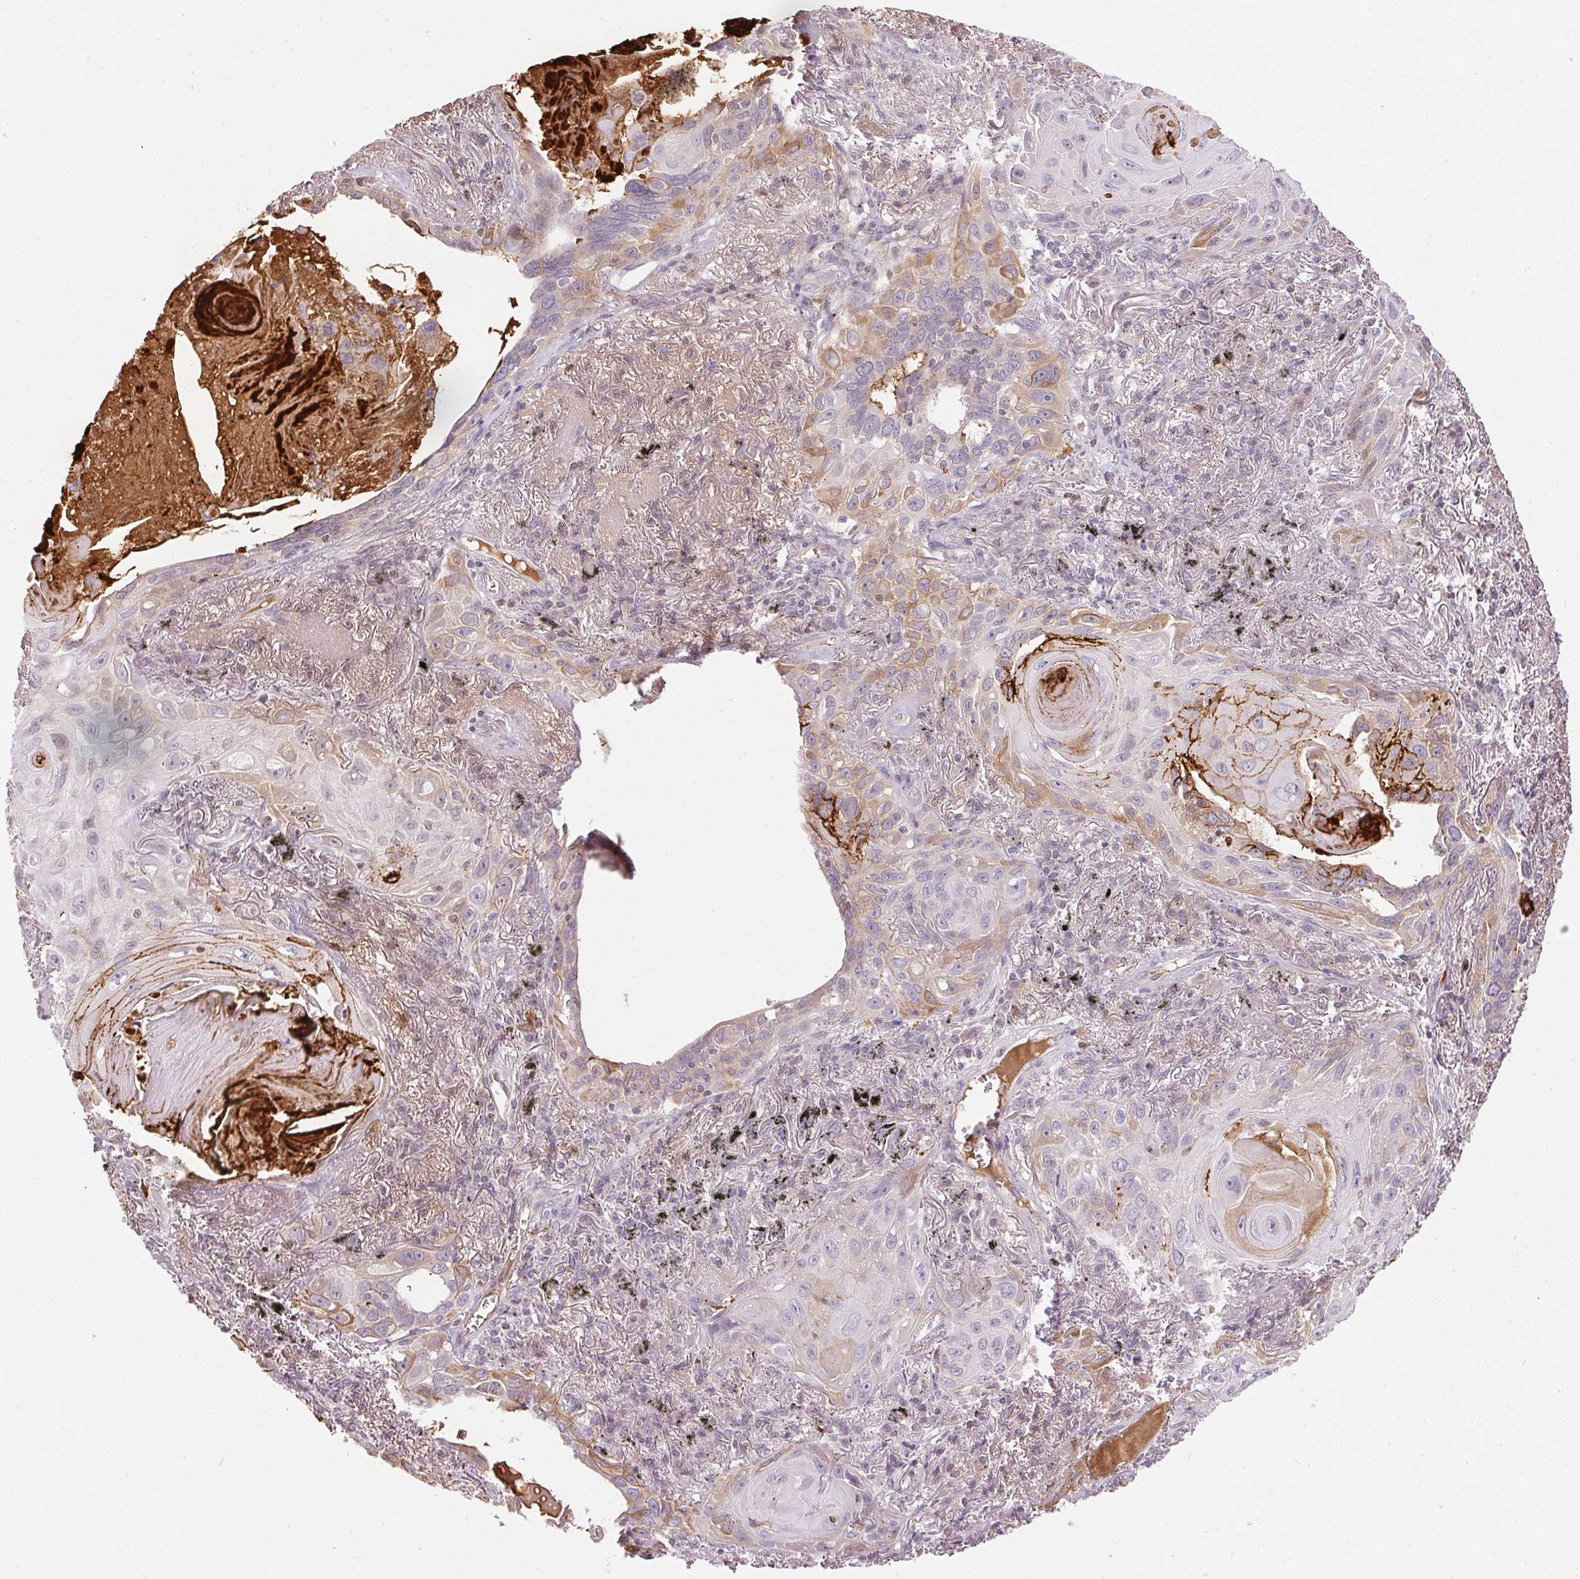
{"staining": {"intensity": "weak", "quantity": "25%-75%", "location": "cytoplasmic/membranous,nuclear"}, "tissue": "lung cancer", "cell_type": "Tumor cells", "image_type": "cancer", "snomed": [{"axis": "morphology", "description": "Squamous cell carcinoma, NOS"}, {"axis": "topography", "description": "Lung"}], "caption": "This is a micrograph of immunohistochemistry (IHC) staining of squamous cell carcinoma (lung), which shows weak positivity in the cytoplasmic/membranous and nuclear of tumor cells.", "gene": "ORM1", "patient": {"sex": "male", "age": 79}}